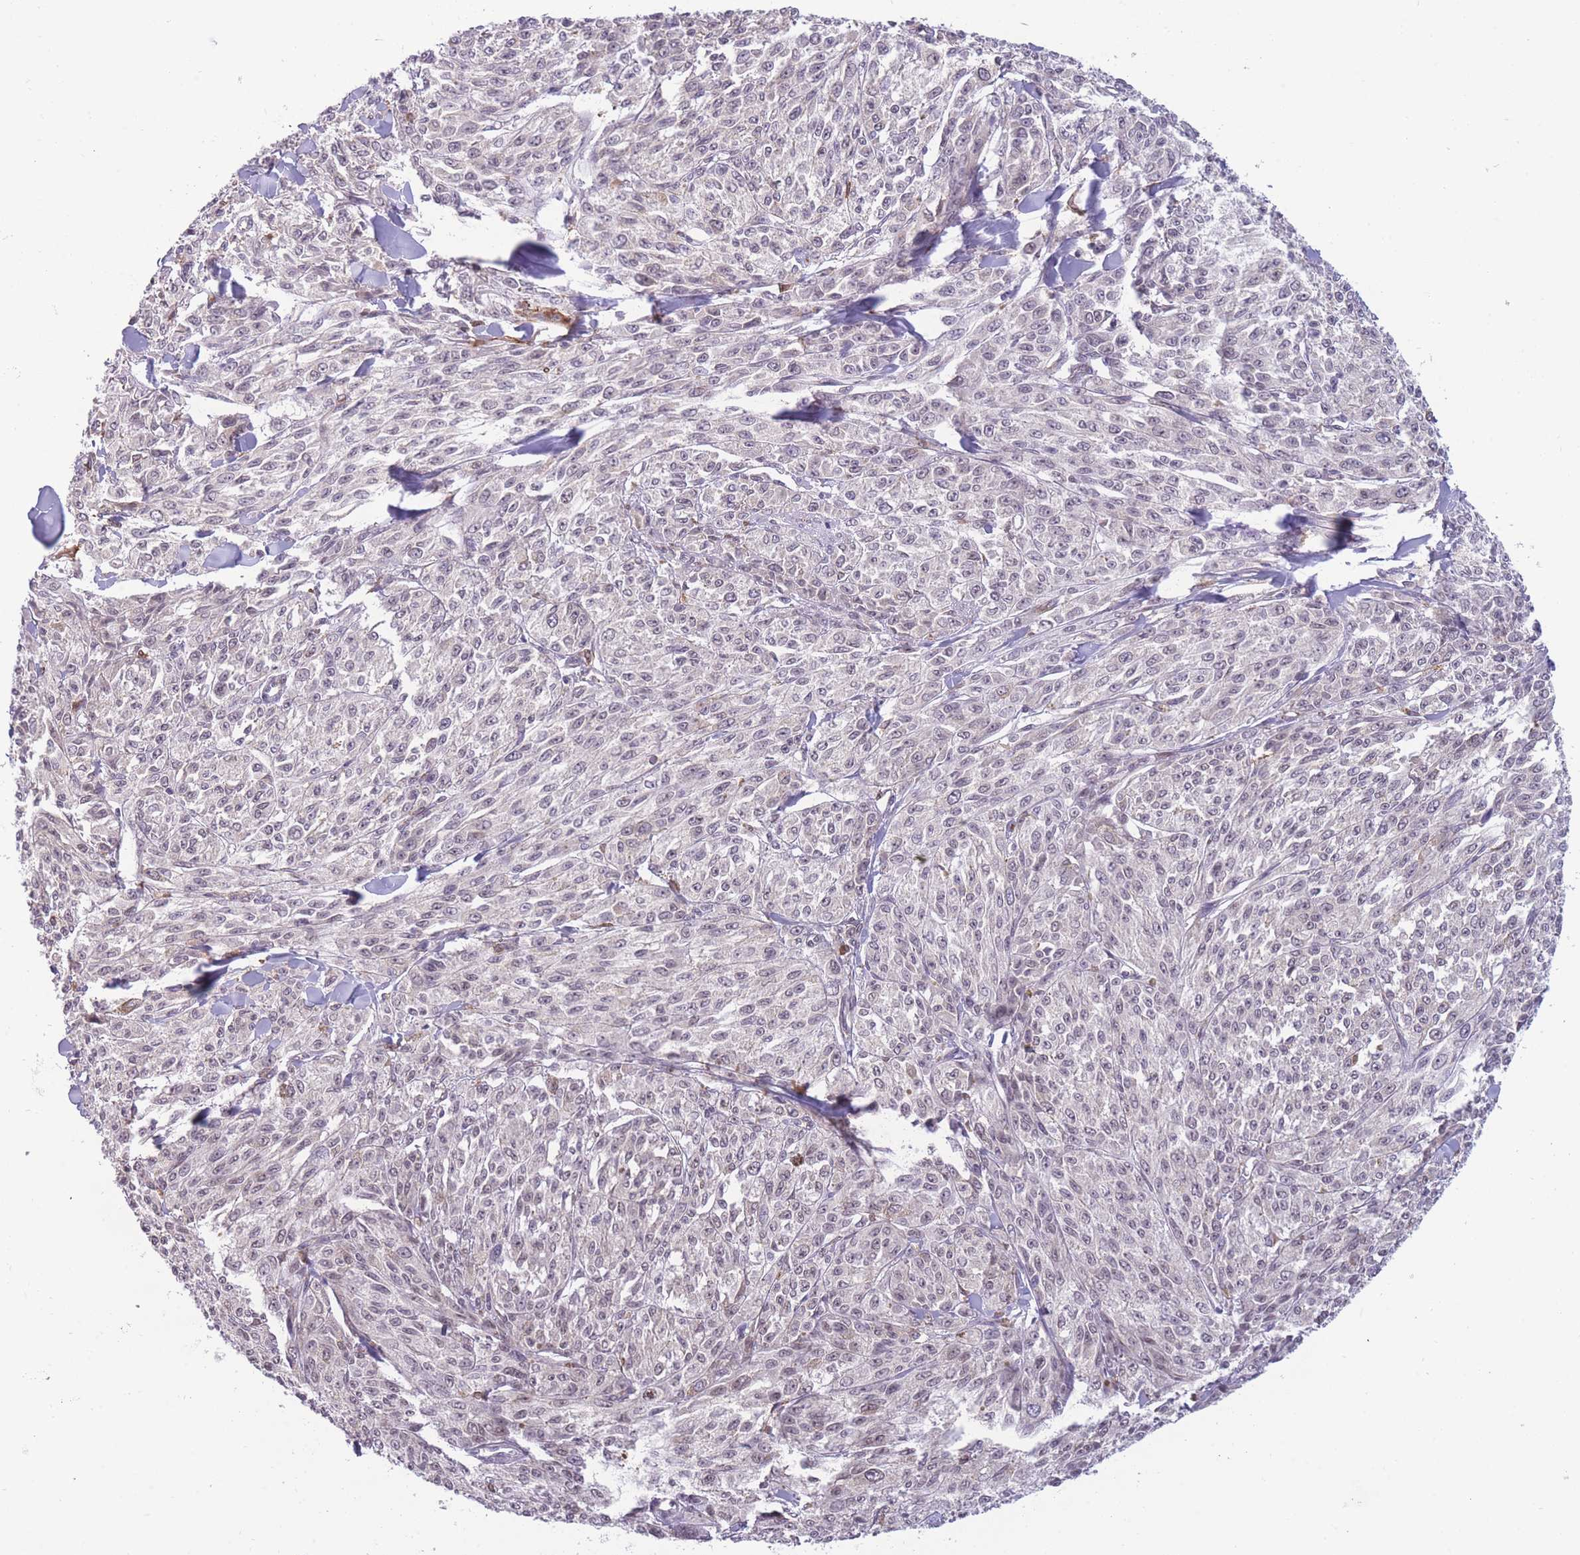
{"staining": {"intensity": "negative", "quantity": "none", "location": "none"}, "tissue": "melanoma", "cell_type": "Tumor cells", "image_type": "cancer", "snomed": [{"axis": "morphology", "description": "Malignant melanoma, NOS"}, {"axis": "topography", "description": "Skin"}], "caption": "Tumor cells show no significant protein positivity in melanoma.", "gene": "TMEM121", "patient": {"sex": "female", "age": 52}}